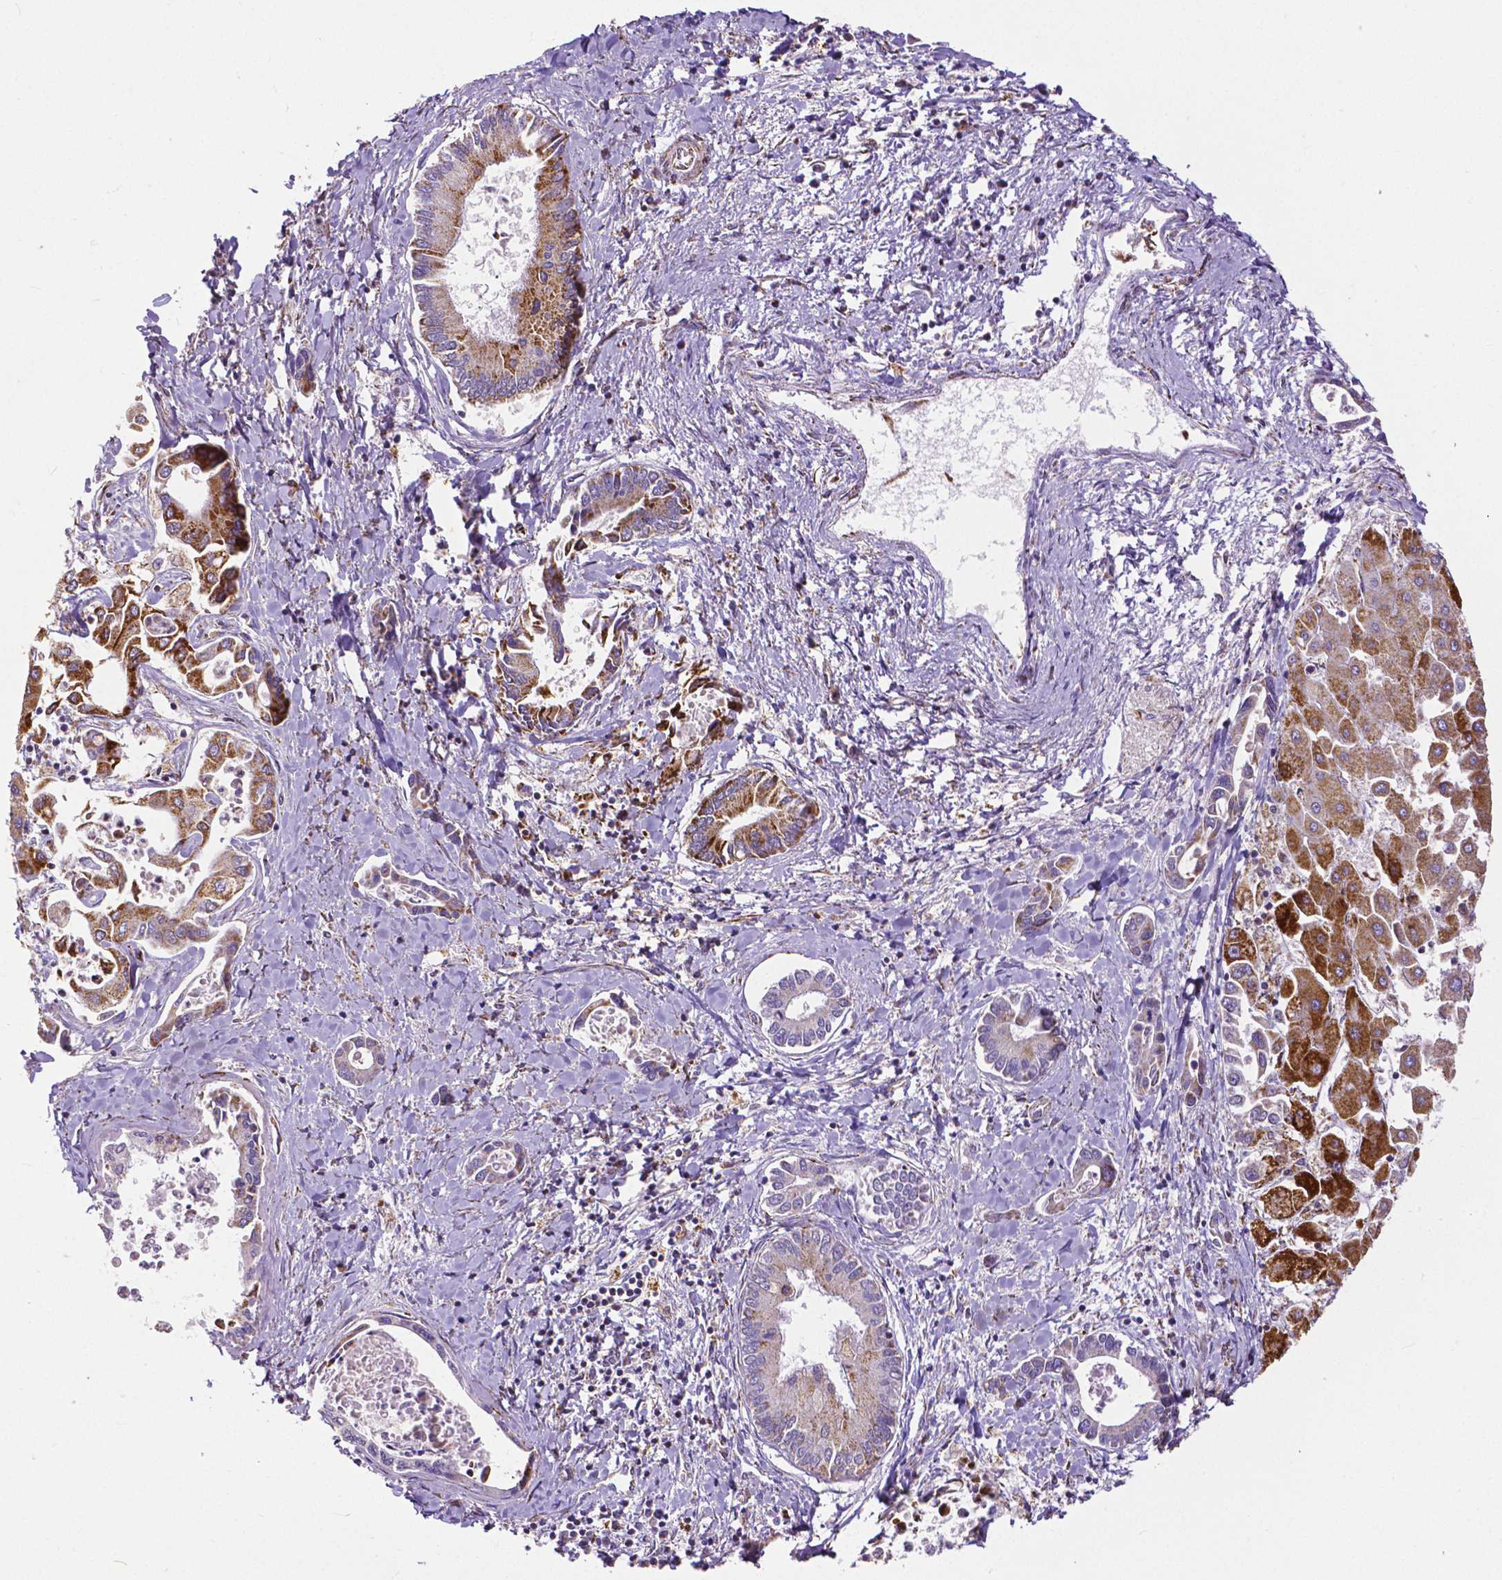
{"staining": {"intensity": "moderate", "quantity": "25%-75%", "location": "cytoplasmic/membranous"}, "tissue": "liver cancer", "cell_type": "Tumor cells", "image_type": "cancer", "snomed": [{"axis": "morphology", "description": "Cholangiocarcinoma"}, {"axis": "topography", "description": "Liver"}], "caption": "An image of human liver cancer (cholangiocarcinoma) stained for a protein demonstrates moderate cytoplasmic/membranous brown staining in tumor cells.", "gene": "MACC1", "patient": {"sex": "male", "age": 66}}